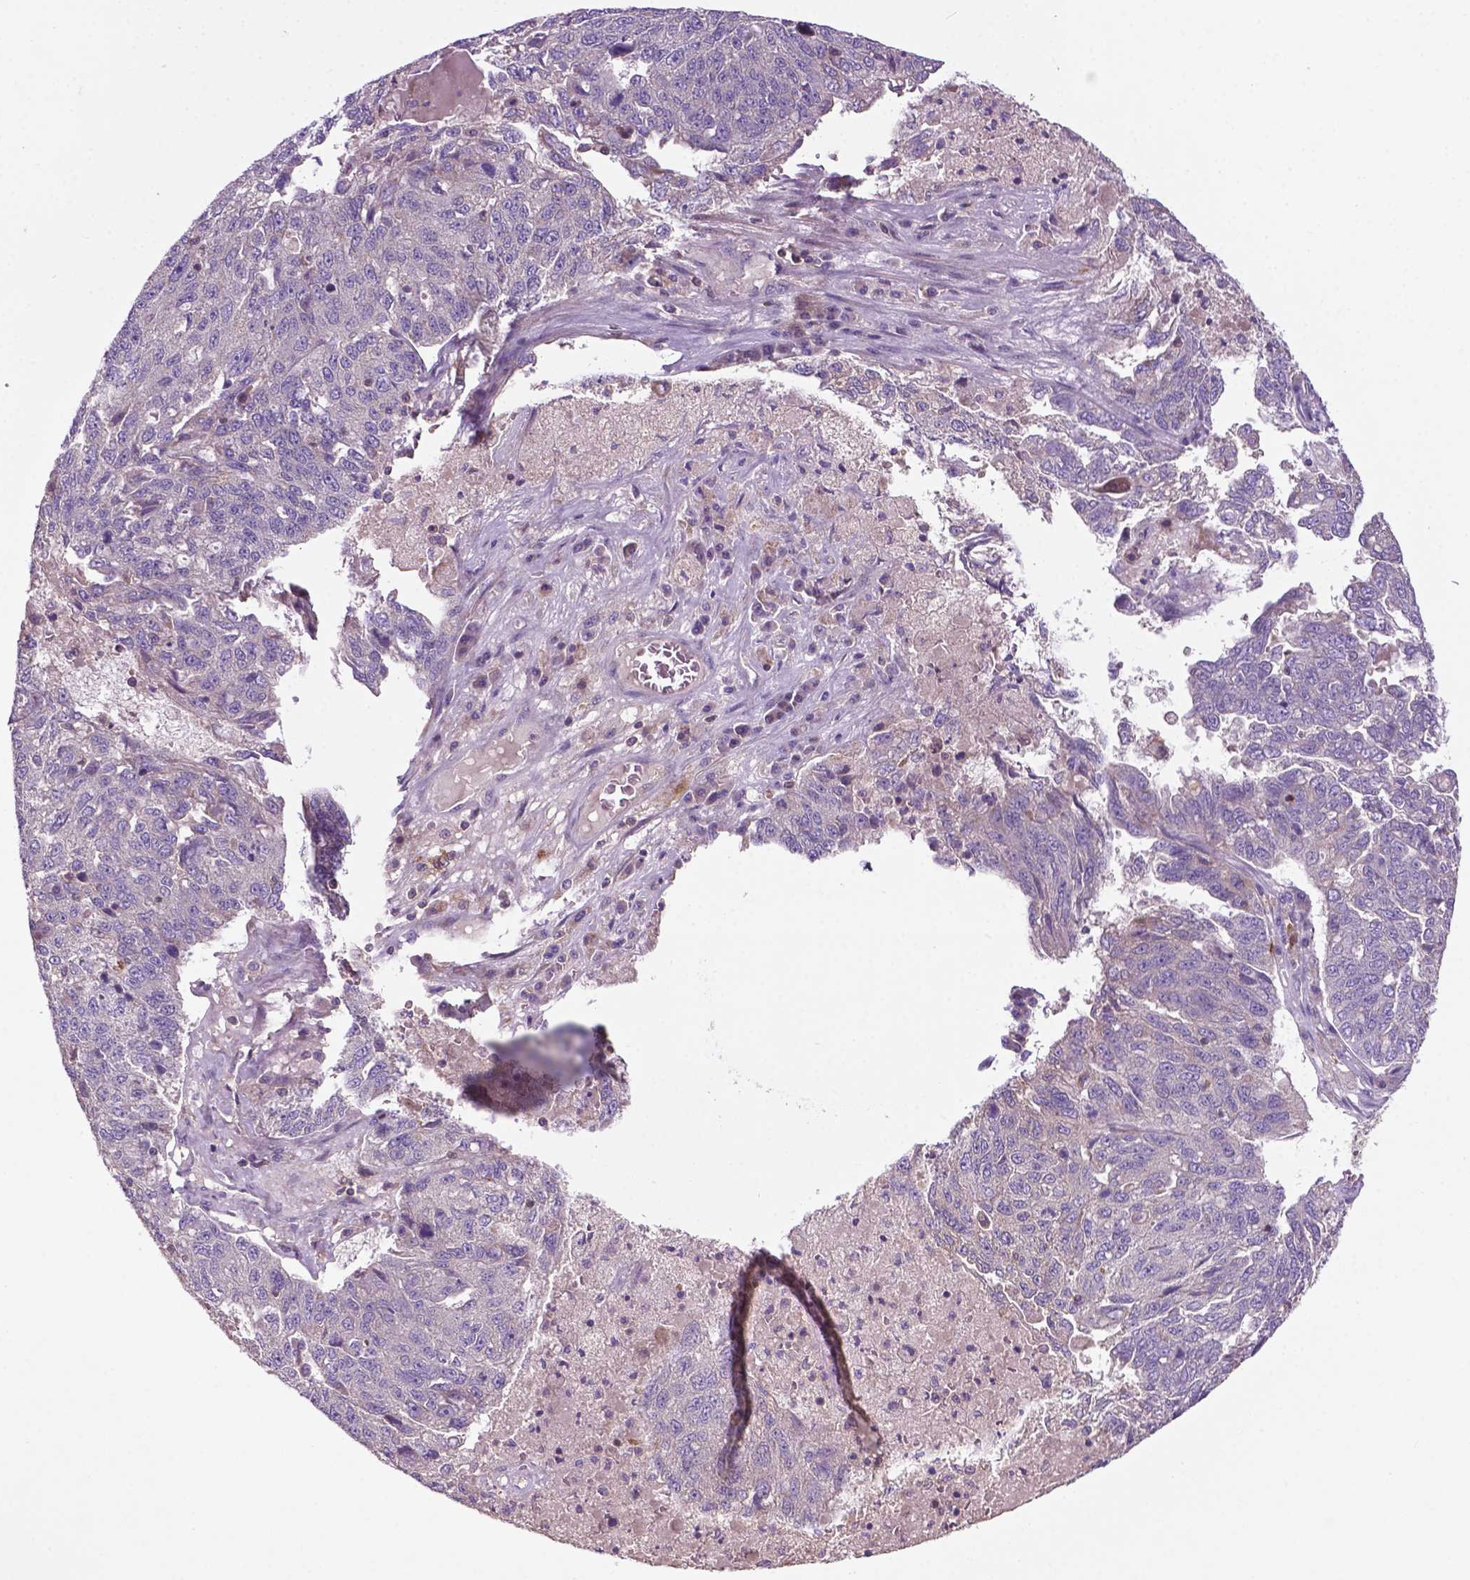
{"staining": {"intensity": "negative", "quantity": "none", "location": "none"}, "tissue": "ovarian cancer", "cell_type": "Tumor cells", "image_type": "cancer", "snomed": [{"axis": "morphology", "description": "Cystadenocarcinoma, serous, NOS"}, {"axis": "topography", "description": "Ovary"}], "caption": "Immunohistochemistry (IHC) micrograph of human ovarian cancer (serous cystadenocarcinoma) stained for a protein (brown), which displays no expression in tumor cells.", "gene": "BMP4", "patient": {"sex": "female", "age": 71}}